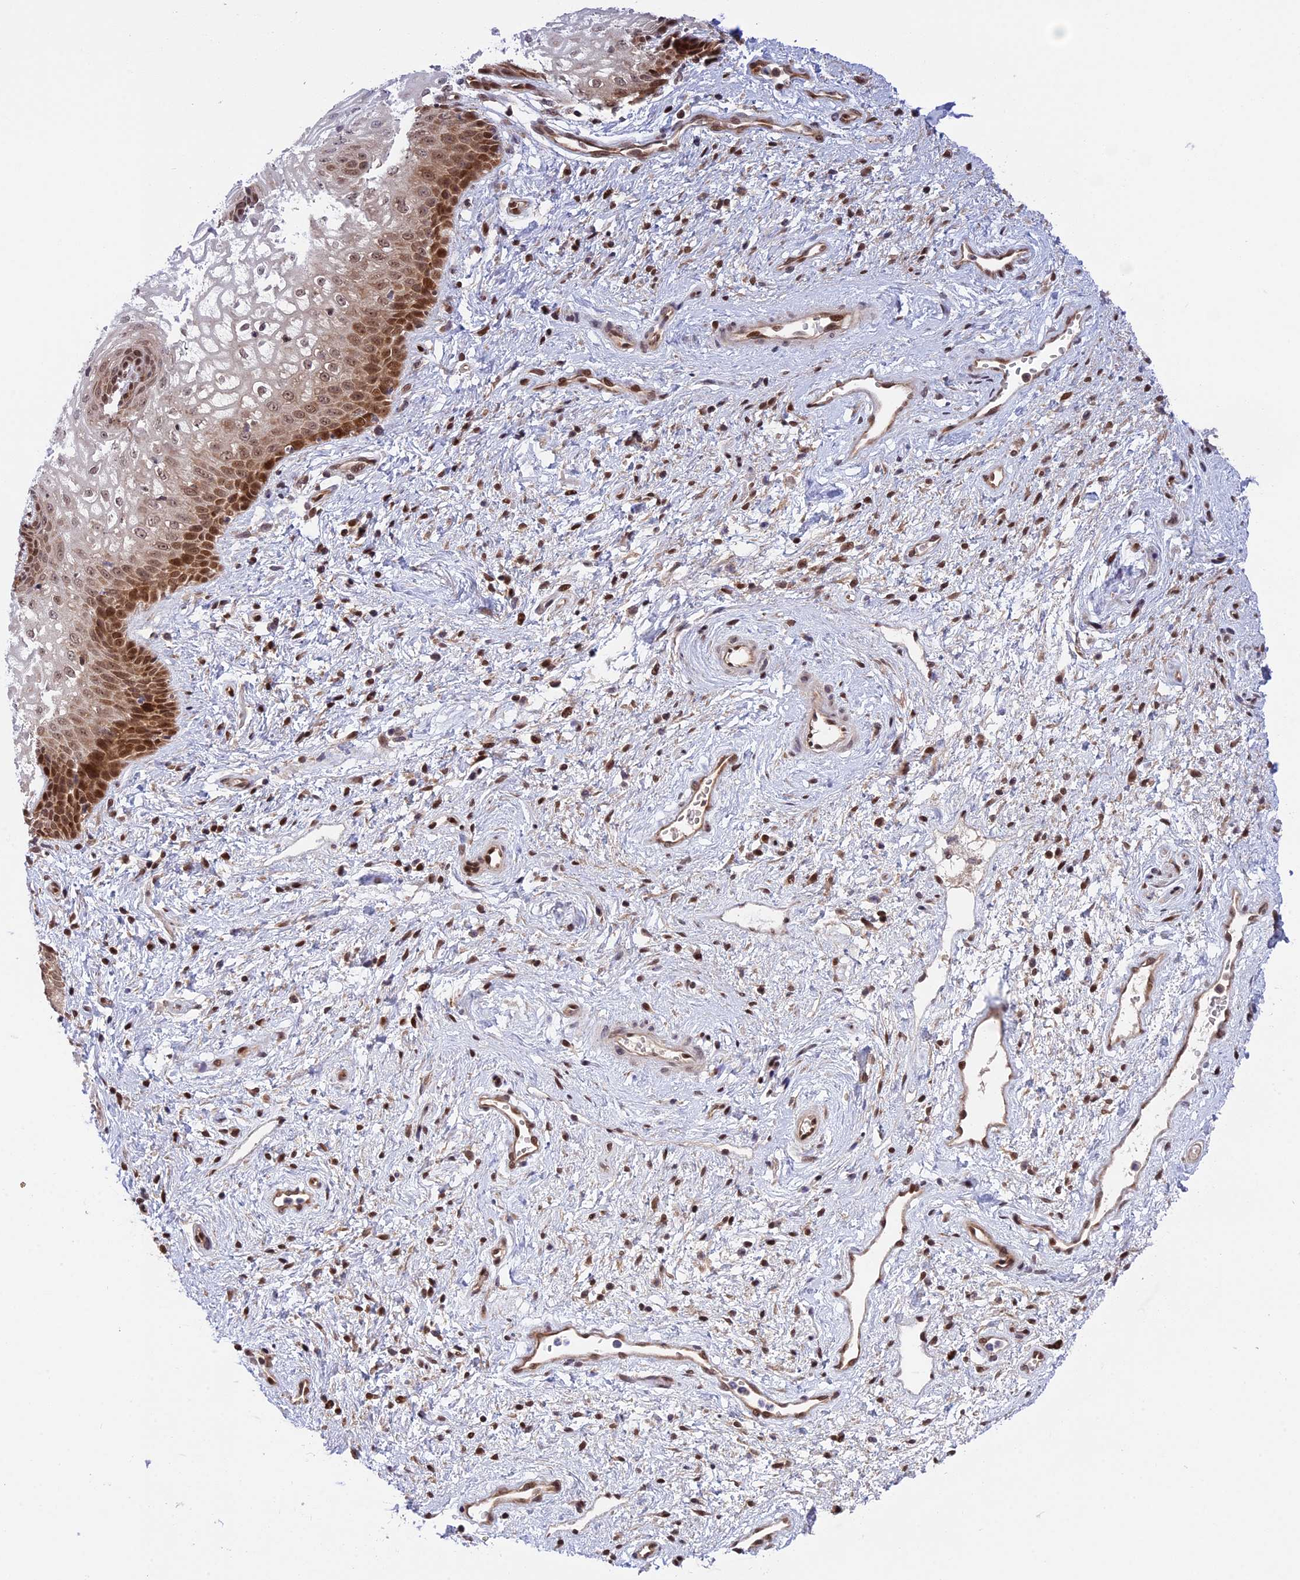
{"staining": {"intensity": "moderate", "quantity": ">75%", "location": "cytoplasmic/membranous,nuclear"}, "tissue": "vagina", "cell_type": "Squamous epithelial cells", "image_type": "normal", "snomed": [{"axis": "morphology", "description": "Normal tissue, NOS"}, {"axis": "topography", "description": "Vagina"}], "caption": "IHC (DAB) staining of normal vagina exhibits moderate cytoplasmic/membranous,nuclear protein expression in approximately >75% of squamous epithelial cells. The staining was performed using DAB to visualize the protein expression in brown, while the nuclei were stained in blue with hematoxylin (Magnification: 20x).", "gene": "ZNF428", "patient": {"sex": "female", "age": 34}}